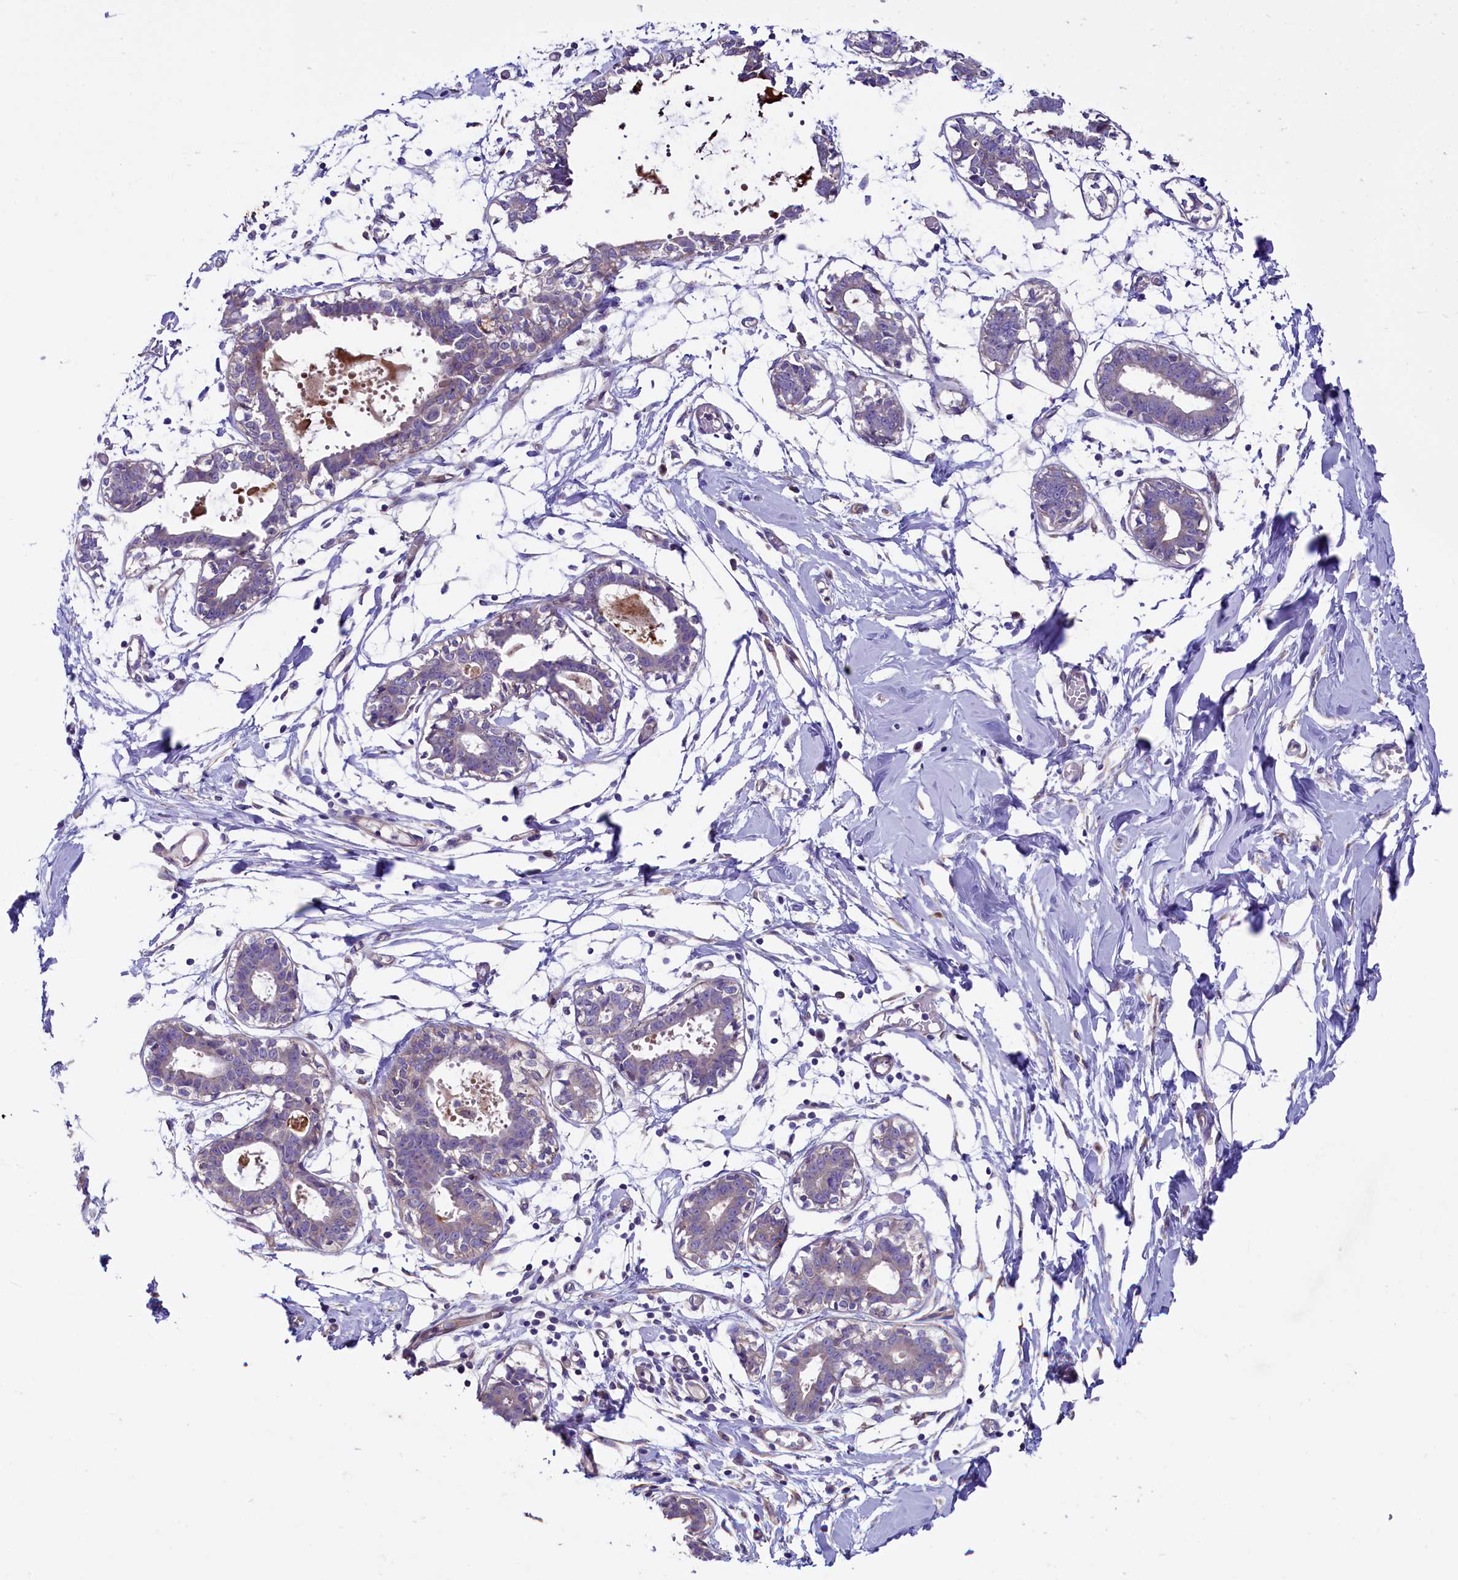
{"staining": {"intensity": "negative", "quantity": "none", "location": "none"}, "tissue": "breast", "cell_type": "Adipocytes", "image_type": "normal", "snomed": [{"axis": "morphology", "description": "Normal tissue, NOS"}, {"axis": "topography", "description": "Breast"}], "caption": "A high-resolution image shows IHC staining of benign breast, which reveals no significant expression in adipocytes.", "gene": "GPR108", "patient": {"sex": "female", "age": 27}}